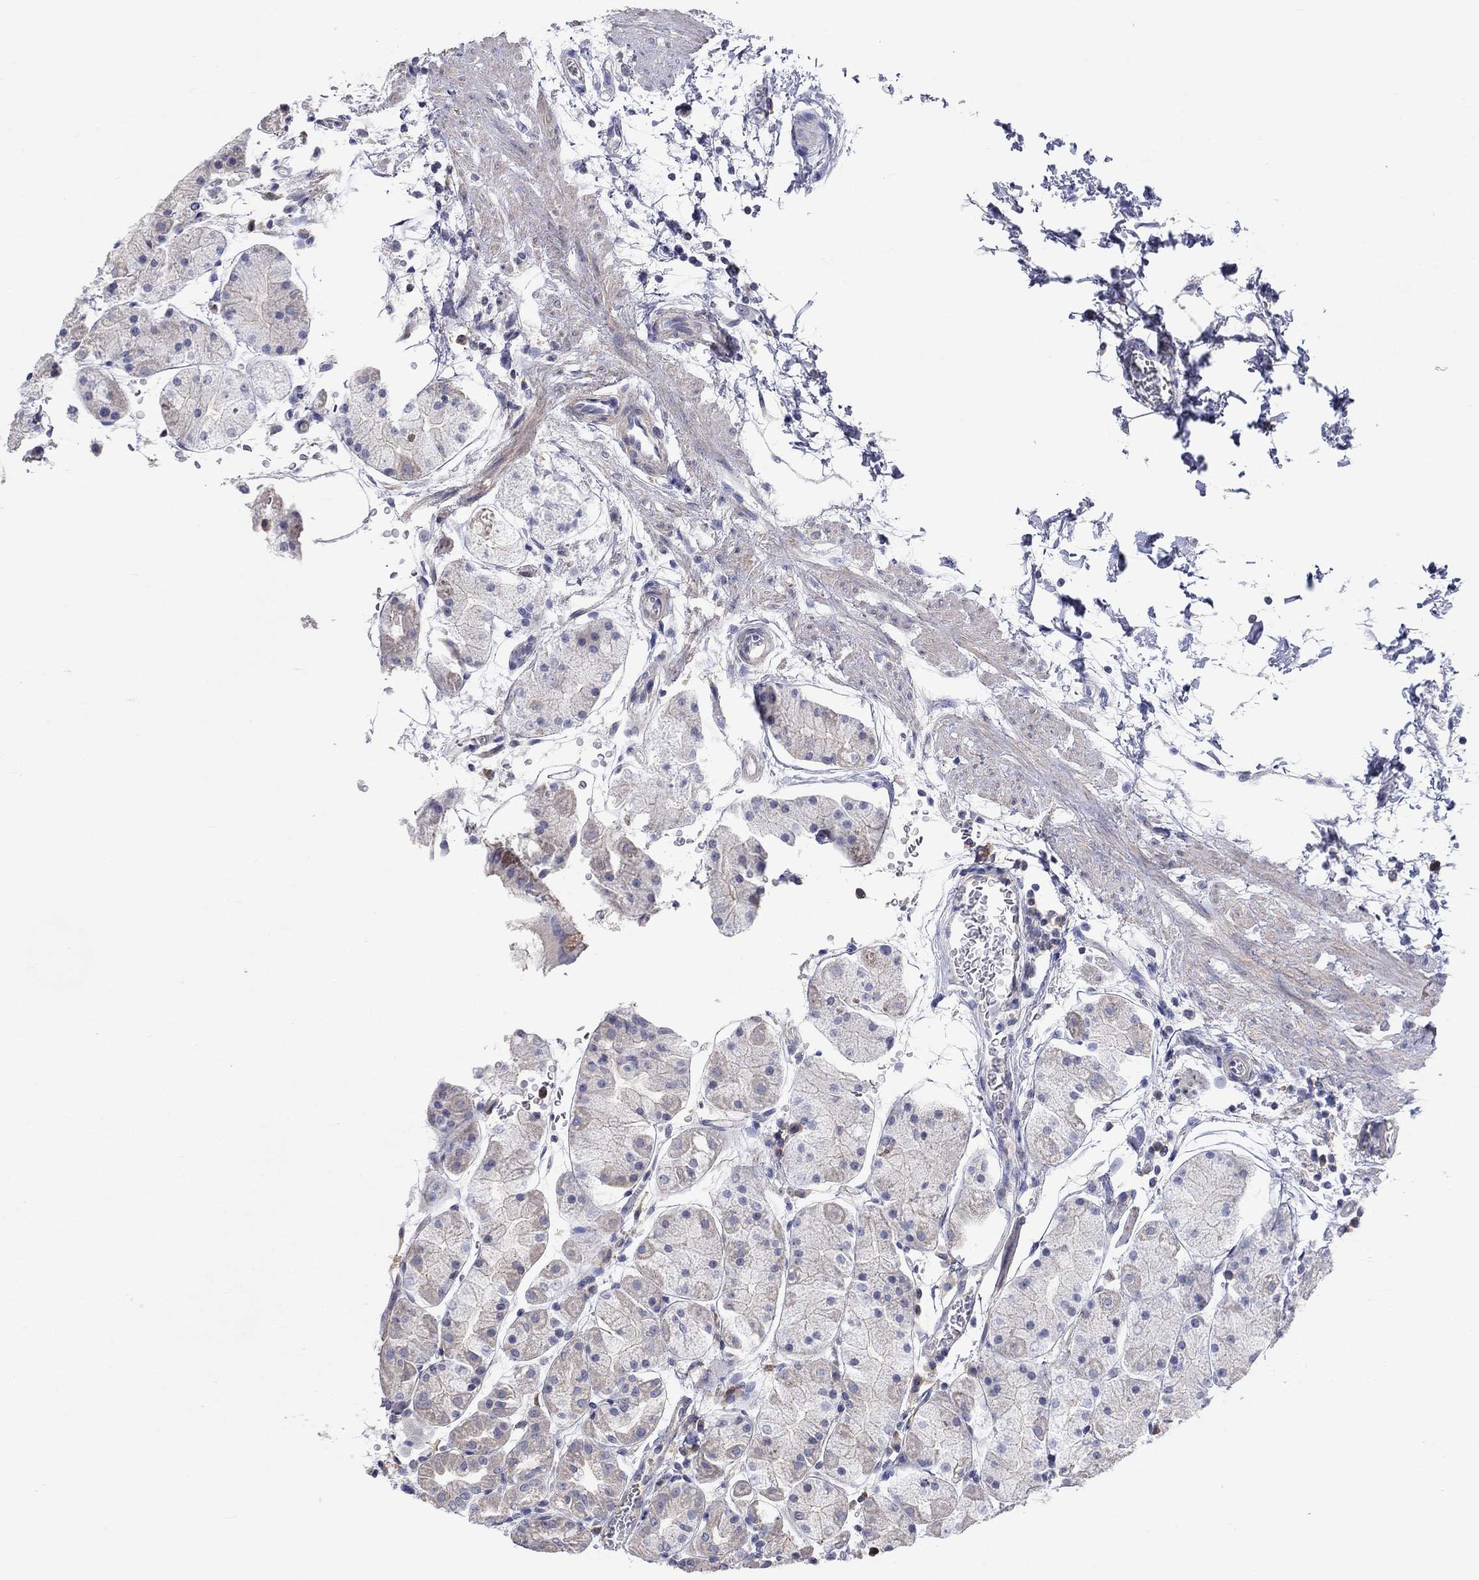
{"staining": {"intensity": "strong", "quantity": "<25%", "location": "cytoplasmic/membranous"}, "tissue": "stomach", "cell_type": "Glandular cells", "image_type": "normal", "snomed": [{"axis": "morphology", "description": "Normal tissue, NOS"}, {"axis": "topography", "description": "Stomach"}], "caption": "Stomach was stained to show a protein in brown. There is medium levels of strong cytoplasmic/membranous staining in about <25% of glandular cells. The protein is stained brown, and the nuclei are stained in blue (DAB IHC with brightfield microscopy, high magnification).", "gene": "PCDHGA10", "patient": {"sex": "male", "age": 54}}